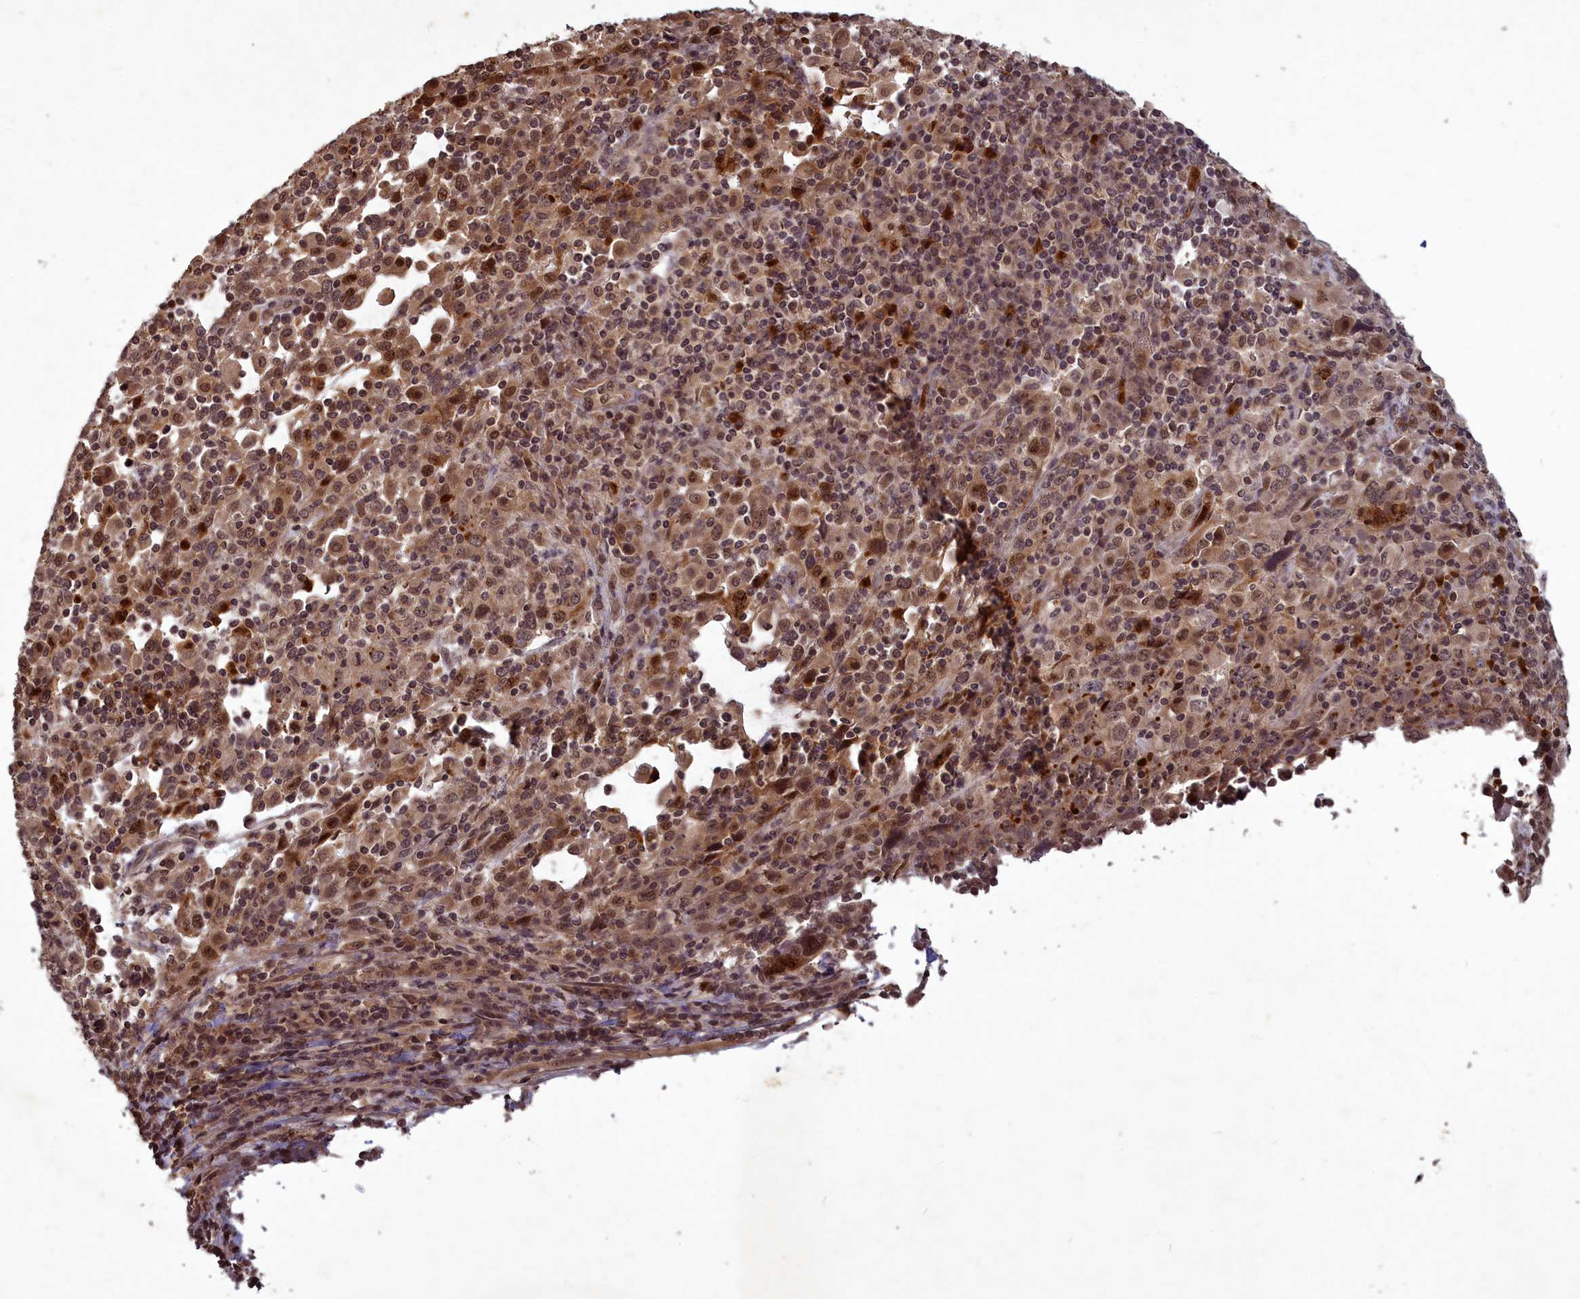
{"staining": {"intensity": "moderate", "quantity": ">75%", "location": "cytoplasmic/membranous,nuclear"}, "tissue": "cervical cancer", "cell_type": "Tumor cells", "image_type": "cancer", "snomed": [{"axis": "morphology", "description": "Squamous cell carcinoma, NOS"}, {"axis": "topography", "description": "Cervix"}], "caption": "Squamous cell carcinoma (cervical) stained with a brown dye displays moderate cytoplasmic/membranous and nuclear positive expression in about >75% of tumor cells.", "gene": "SRMS", "patient": {"sex": "female", "age": 46}}